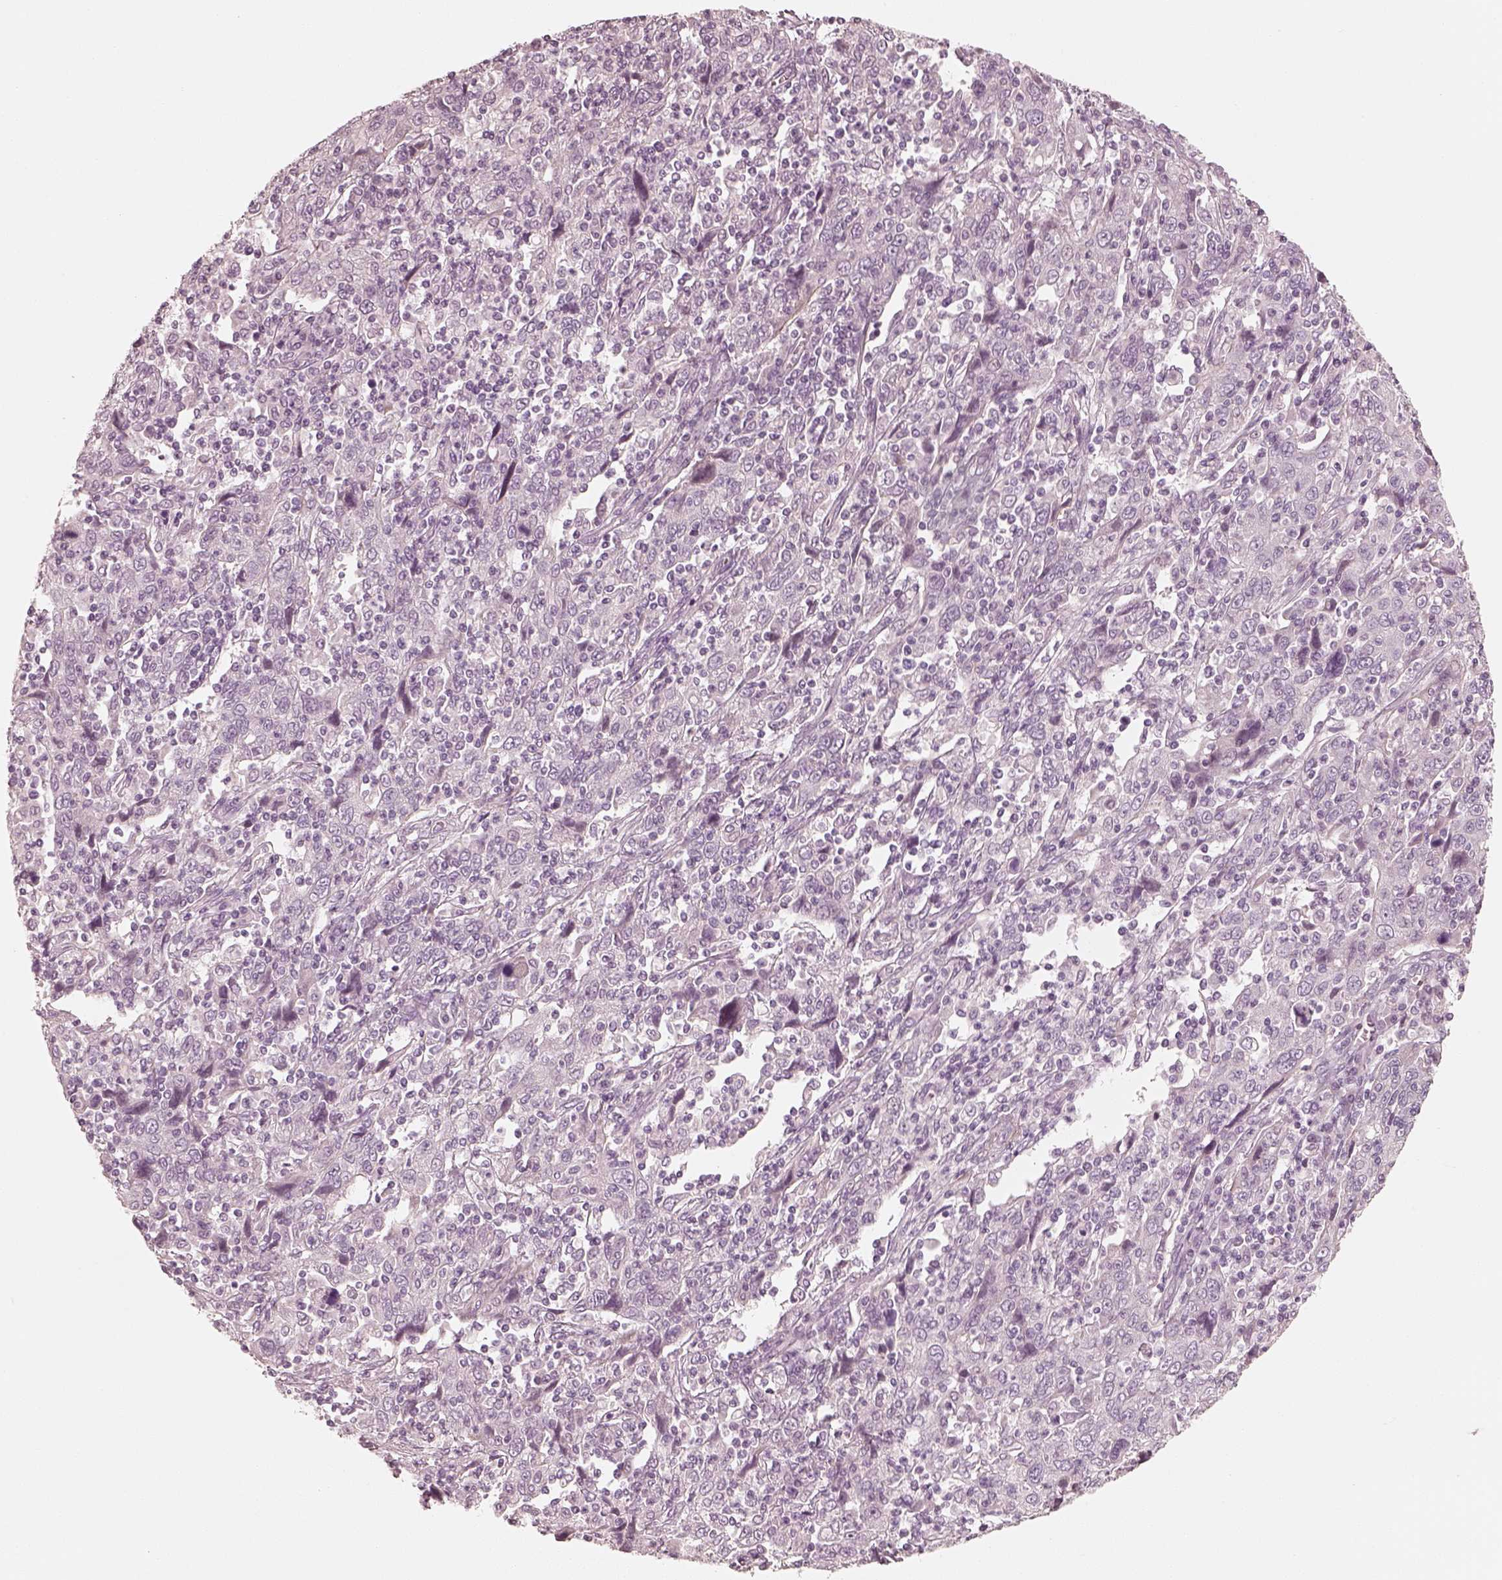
{"staining": {"intensity": "negative", "quantity": "none", "location": "none"}, "tissue": "cervical cancer", "cell_type": "Tumor cells", "image_type": "cancer", "snomed": [{"axis": "morphology", "description": "Squamous cell carcinoma, NOS"}, {"axis": "topography", "description": "Cervix"}], "caption": "Tumor cells are negative for protein expression in human cervical squamous cell carcinoma.", "gene": "SPATA24", "patient": {"sex": "female", "age": 46}}